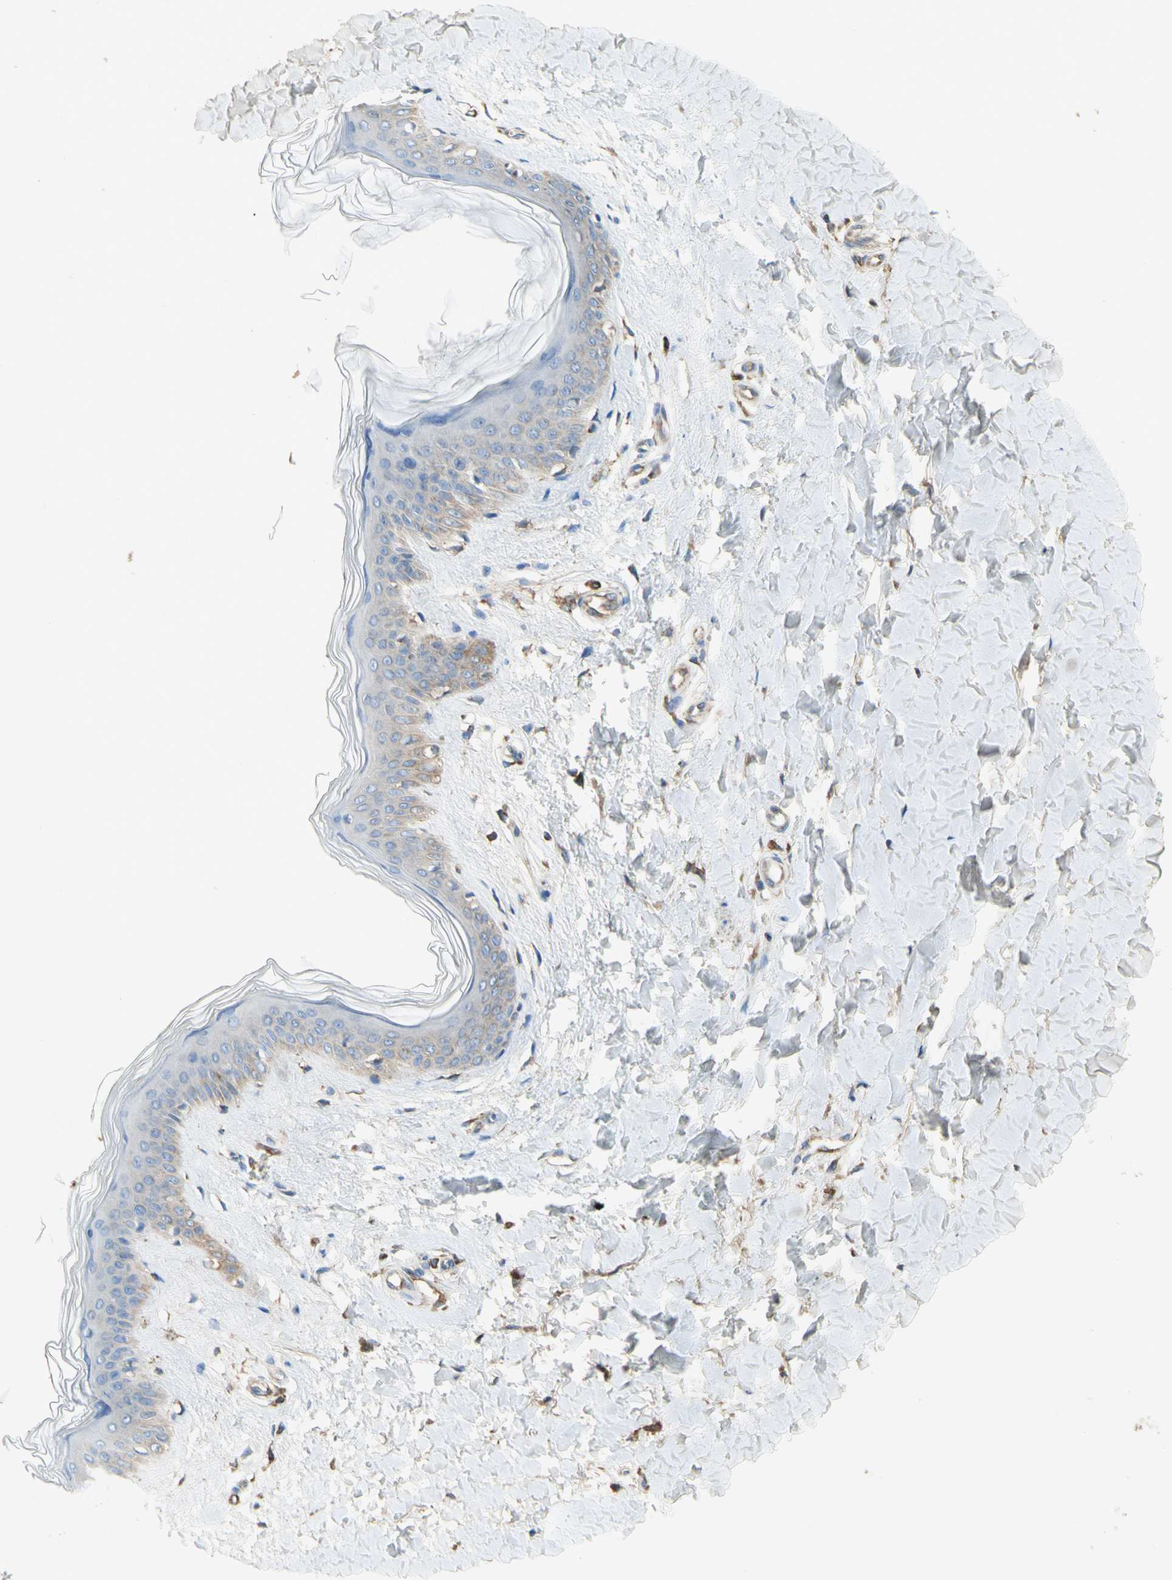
{"staining": {"intensity": "moderate", "quantity": ">75%", "location": "cytoplasmic/membranous"}, "tissue": "skin", "cell_type": "Fibroblasts", "image_type": "normal", "snomed": [{"axis": "morphology", "description": "Normal tissue, NOS"}, {"axis": "topography", "description": "Skin"}], "caption": "A micrograph showing moderate cytoplasmic/membranous positivity in approximately >75% of fibroblasts in benign skin, as visualized by brown immunohistochemical staining.", "gene": "SDHB", "patient": {"sex": "female", "age": 41}}